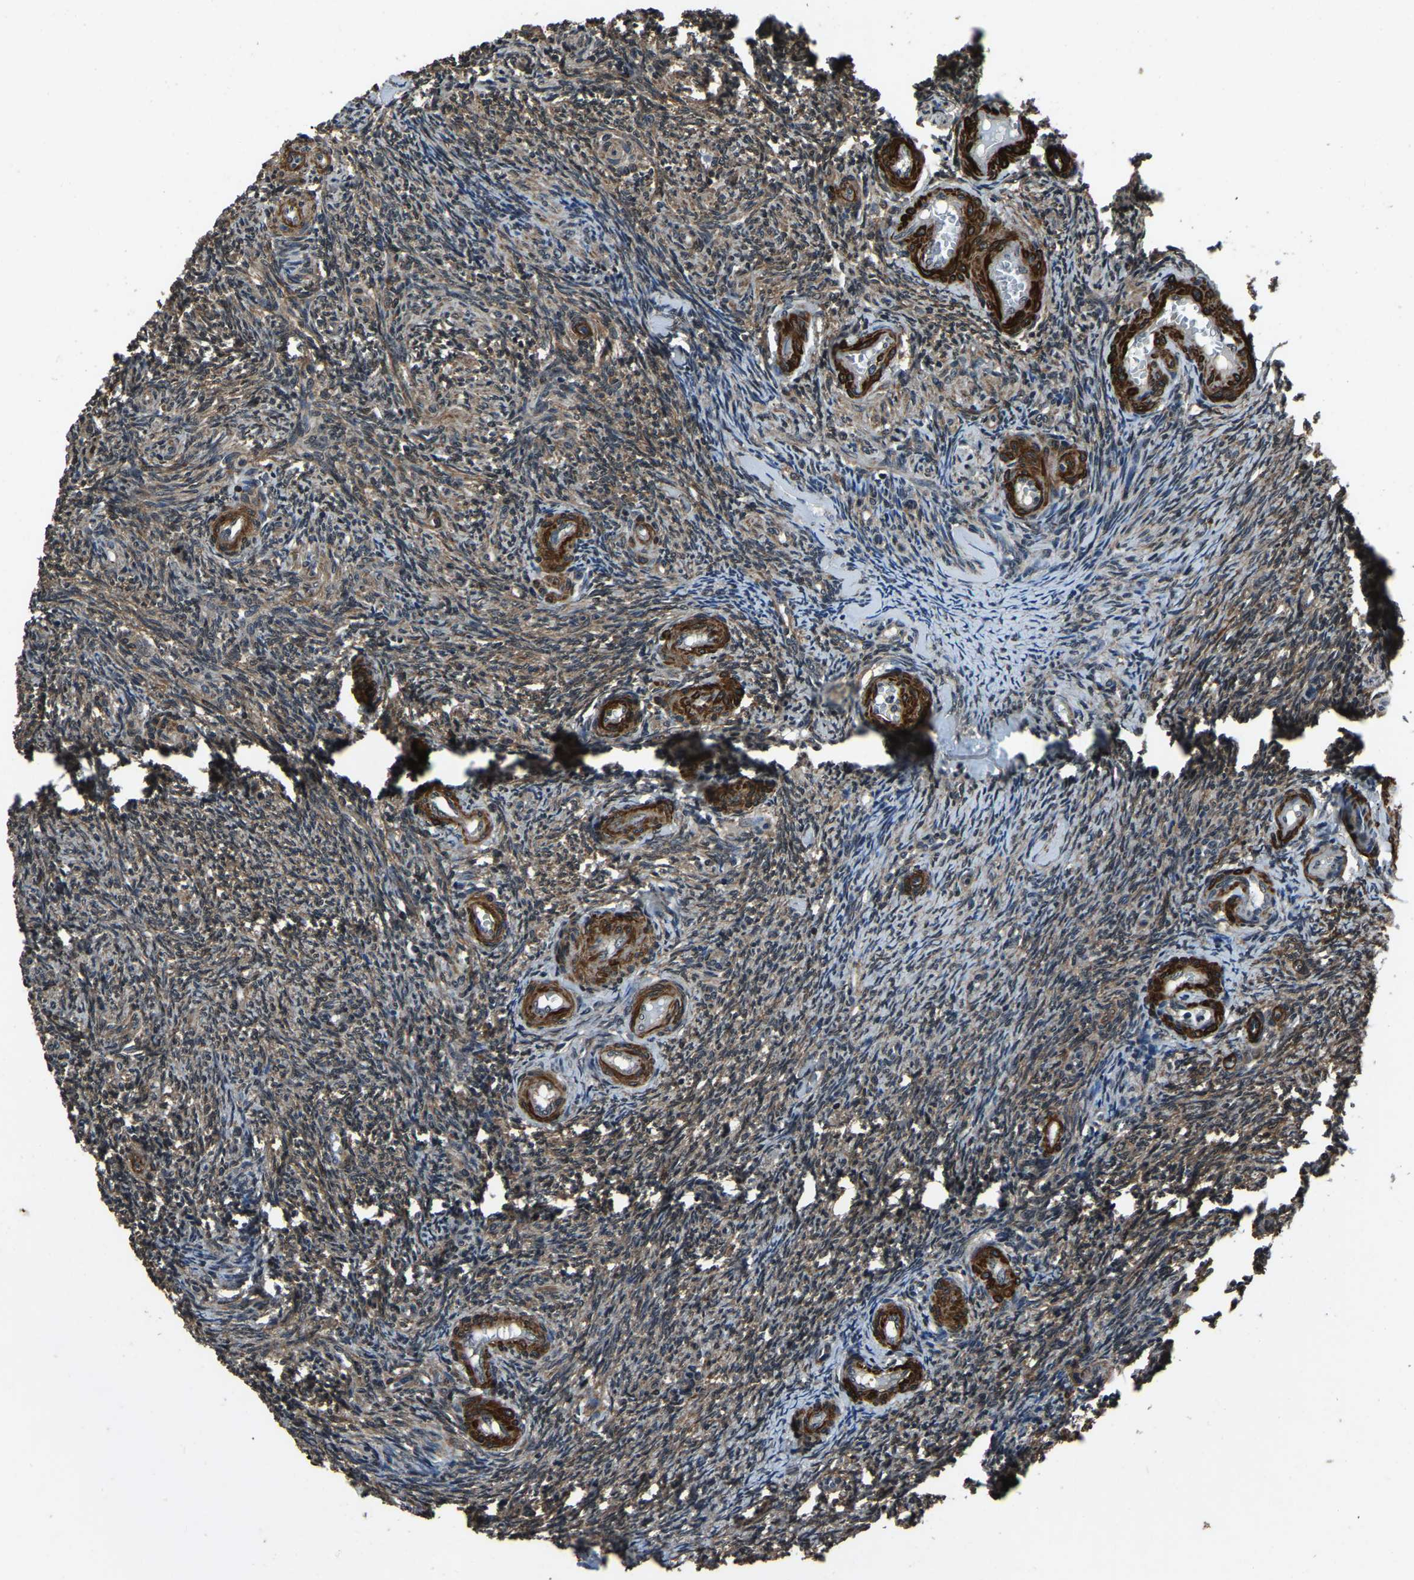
{"staining": {"intensity": "moderate", "quantity": ">75%", "location": "cytoplasmic/membranous,nuclear"}, "tissue": "ovary", "cell_type": "Follicle cells", "image_type": "normal", "snomed": [{"axis": "morphology", "description": "Normal tissue, NOS"}, {"axis": "topography", "description": "Ovary"}], "caption": "A histopathology image of human ovary stained for a protein demonstrates moderate cytoplasmic/membranous,nuclear brown staining in follicle cells. (DAB IHC with brightfield microscopy, high magnification).", "gene": "ANKIB1", "patient": {"sex": "female", "age": 41}}